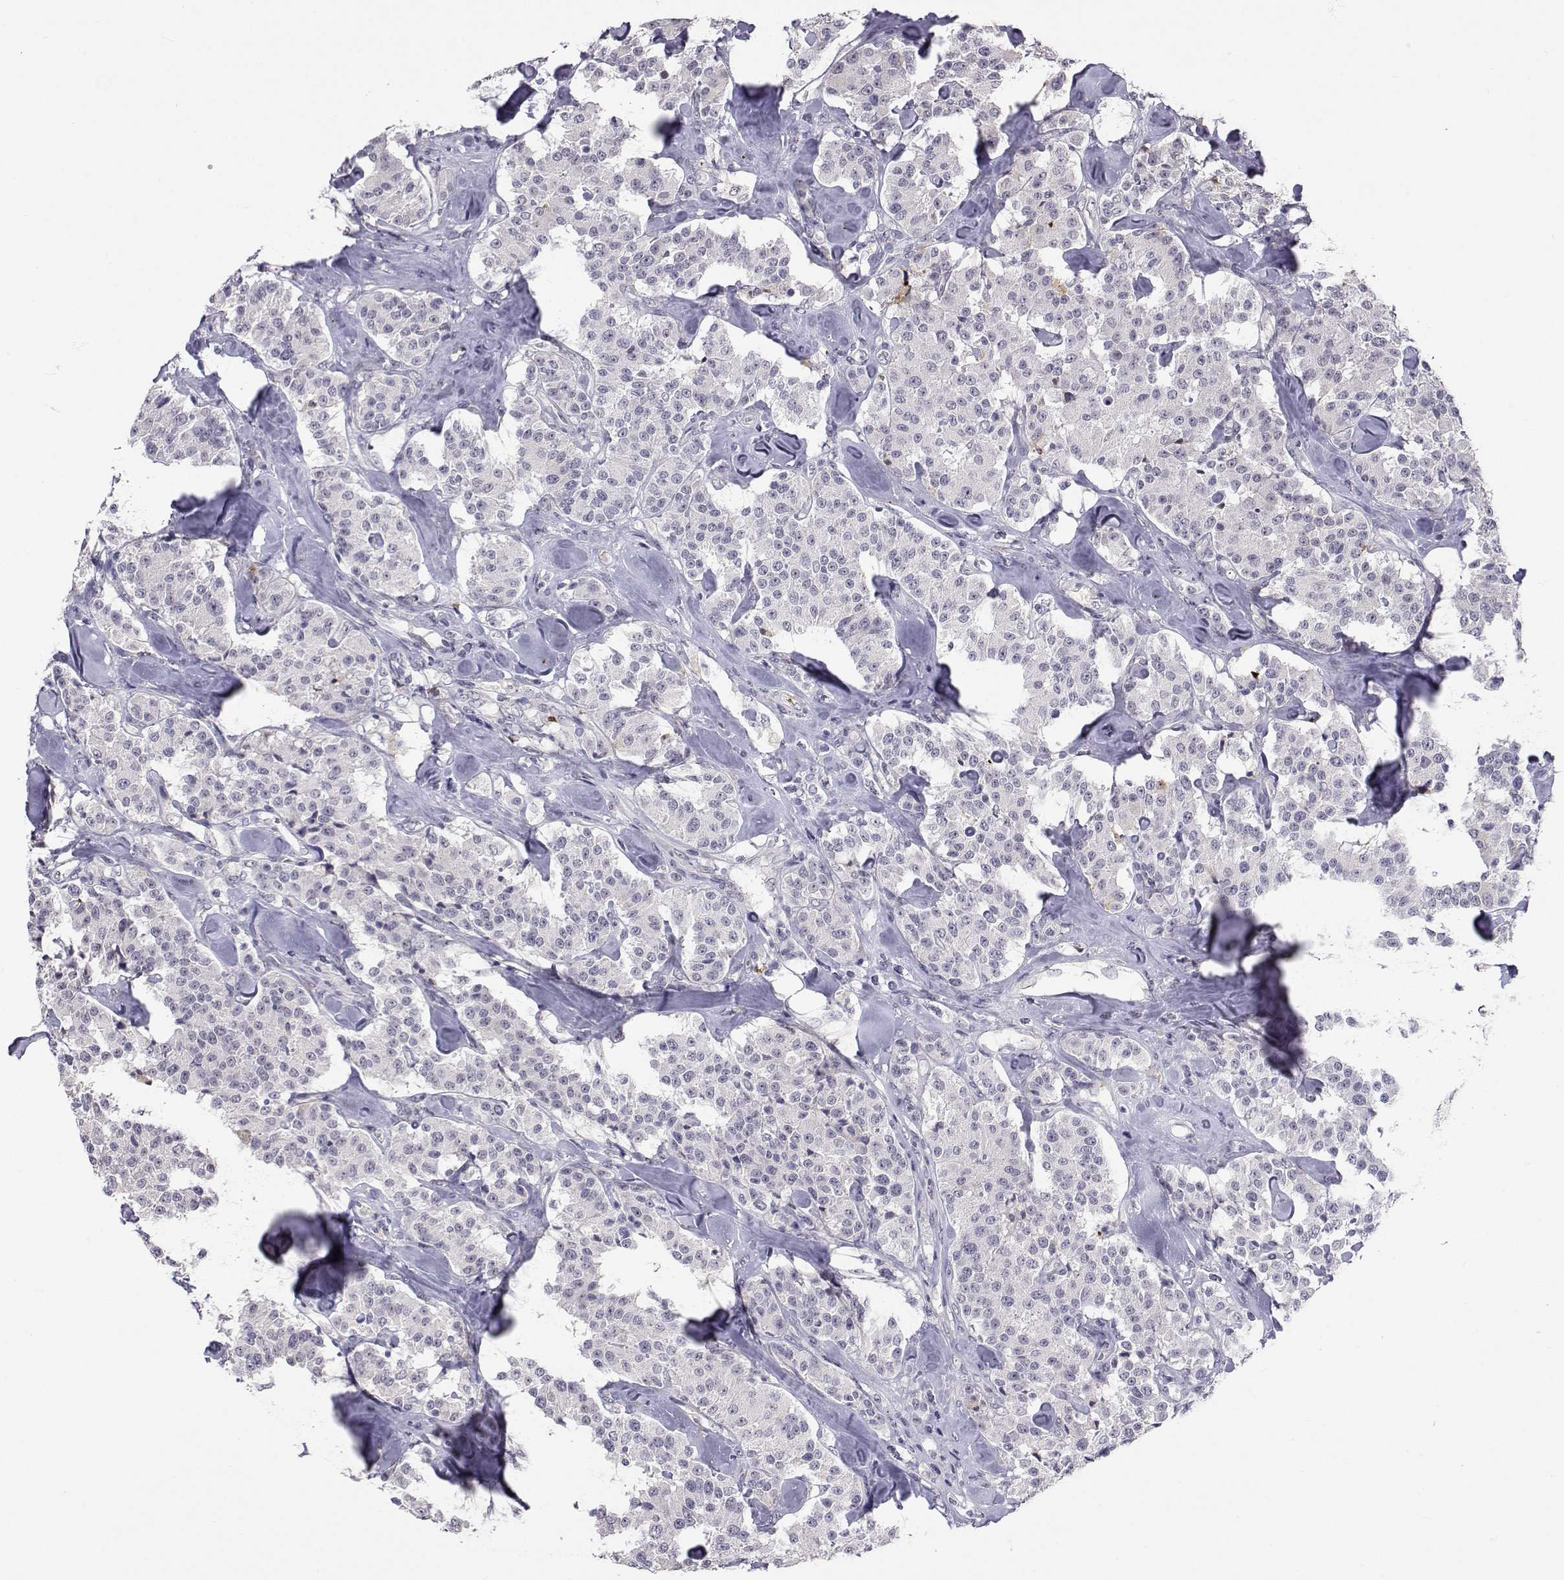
{"staining": {"intensity": "weak", "quantity": "<25%", "location": "cytoplasmic/membranous"}, "tissue": "carcinoid", "cell_type": "Tumor cells", "image_type": "cancer", "snomed": [{"axis": "morphology", "description": "Carcinoid, malignant, NOS"}, {"axis": "topography", "description": "Pancreas"}], "caption": "This is an immunohistochemistry (IHC) histopathology image of human carcinoid. There is no staining in tumor cells.", "gene": "SLC6A3", "patient": {"sex": "male", "age": 41}}